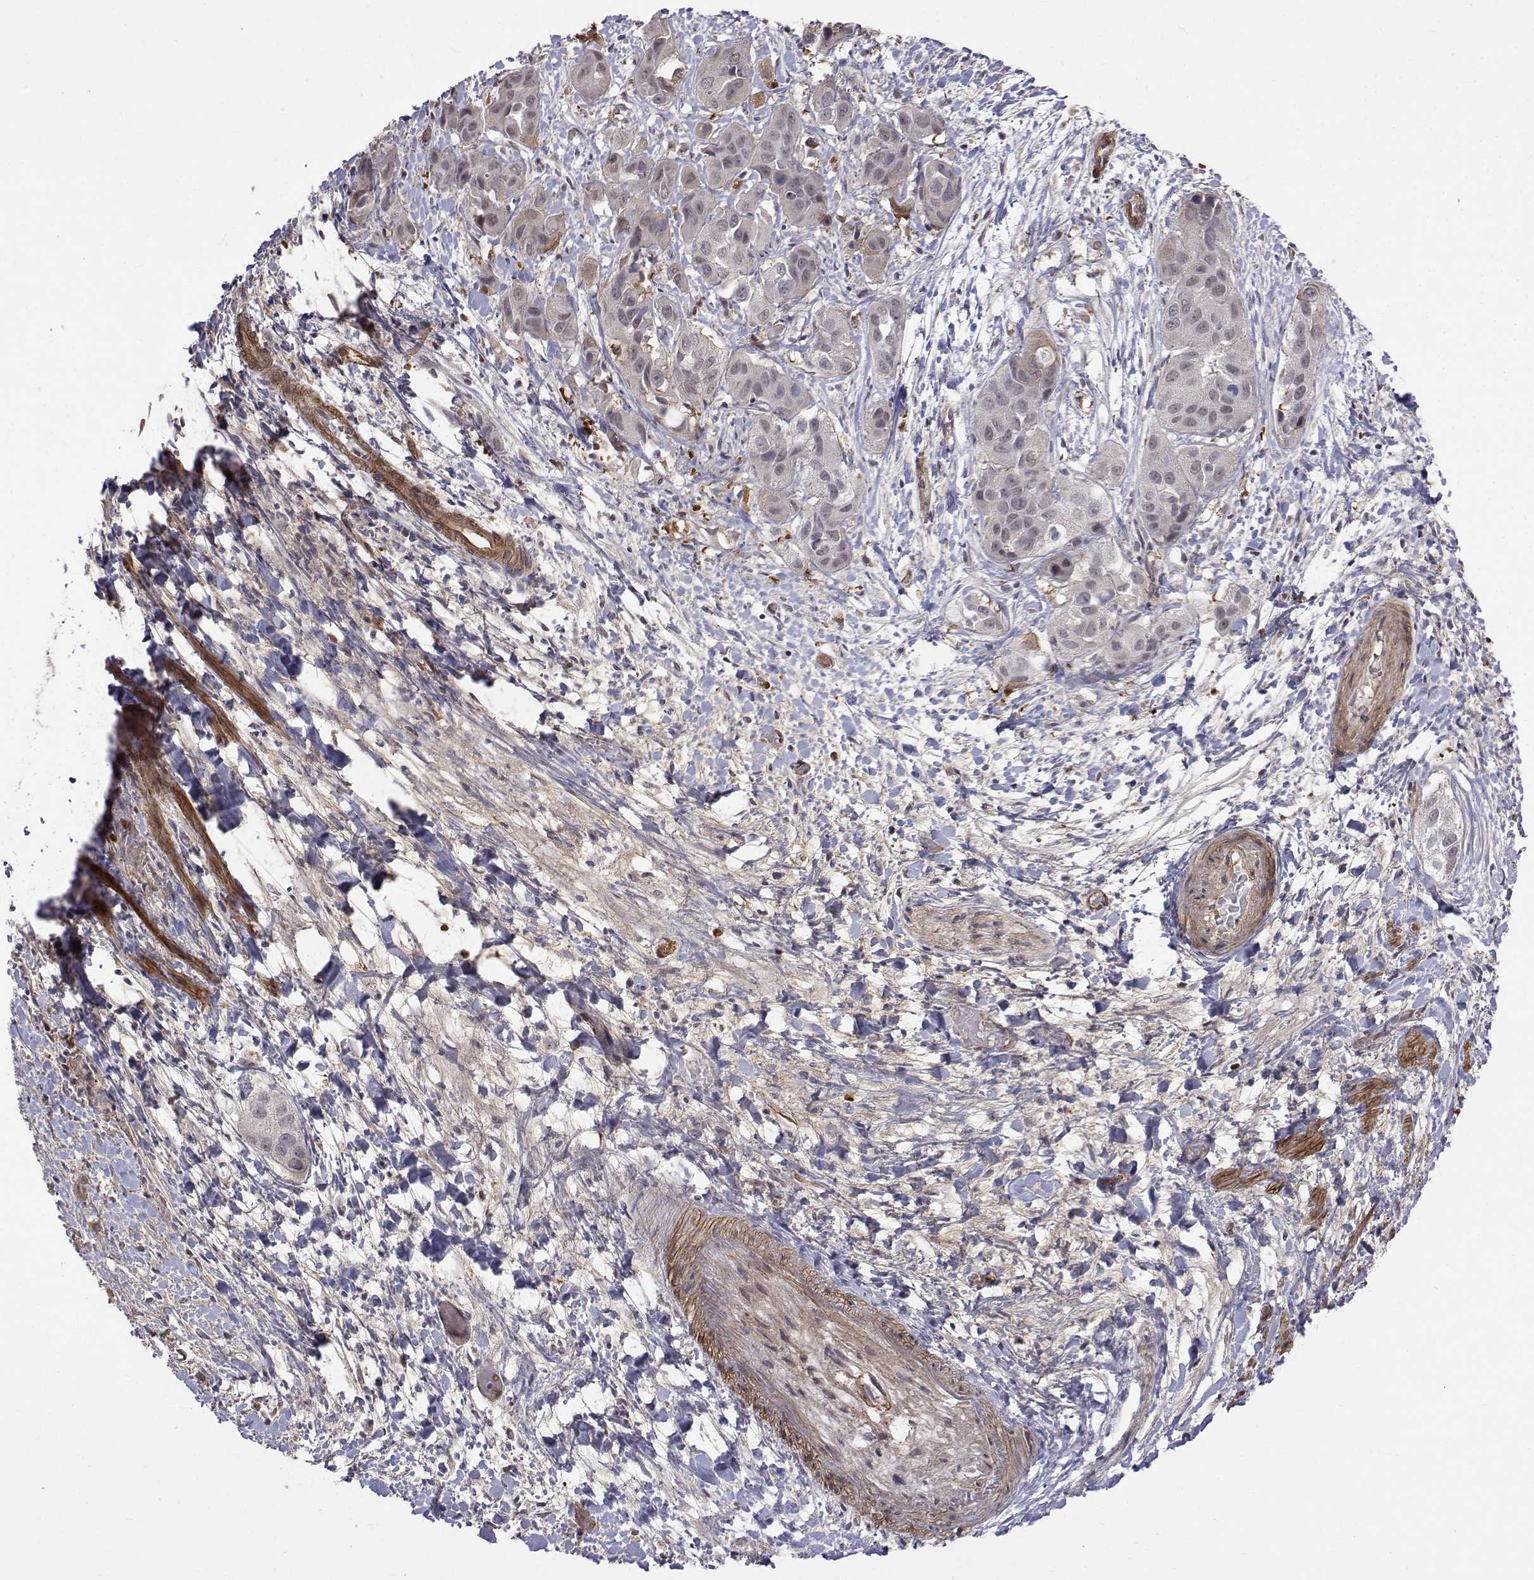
{"staining": {"intensity": "negative", "quantity": "none", "location": "none"}, "tissue": "liver cancer", "cell_type": "Tumor cells", "image_type": "cancer", "snomed": [{"axis": "morphology", "description": "Cholangiocarcinoma"}, {"axis": "topography", "description": "Liver"}], "caption": "High magnification brightfield microscopy of liver cholangiocarcinoma stained with DAB (3,3'-diaminobenzidine) (brown) and counterstained with hematoxylin (blue): tumor cells show no significant staining.", "gene": "ITGA7", "patient": {"sex": "female", "age": 52}}